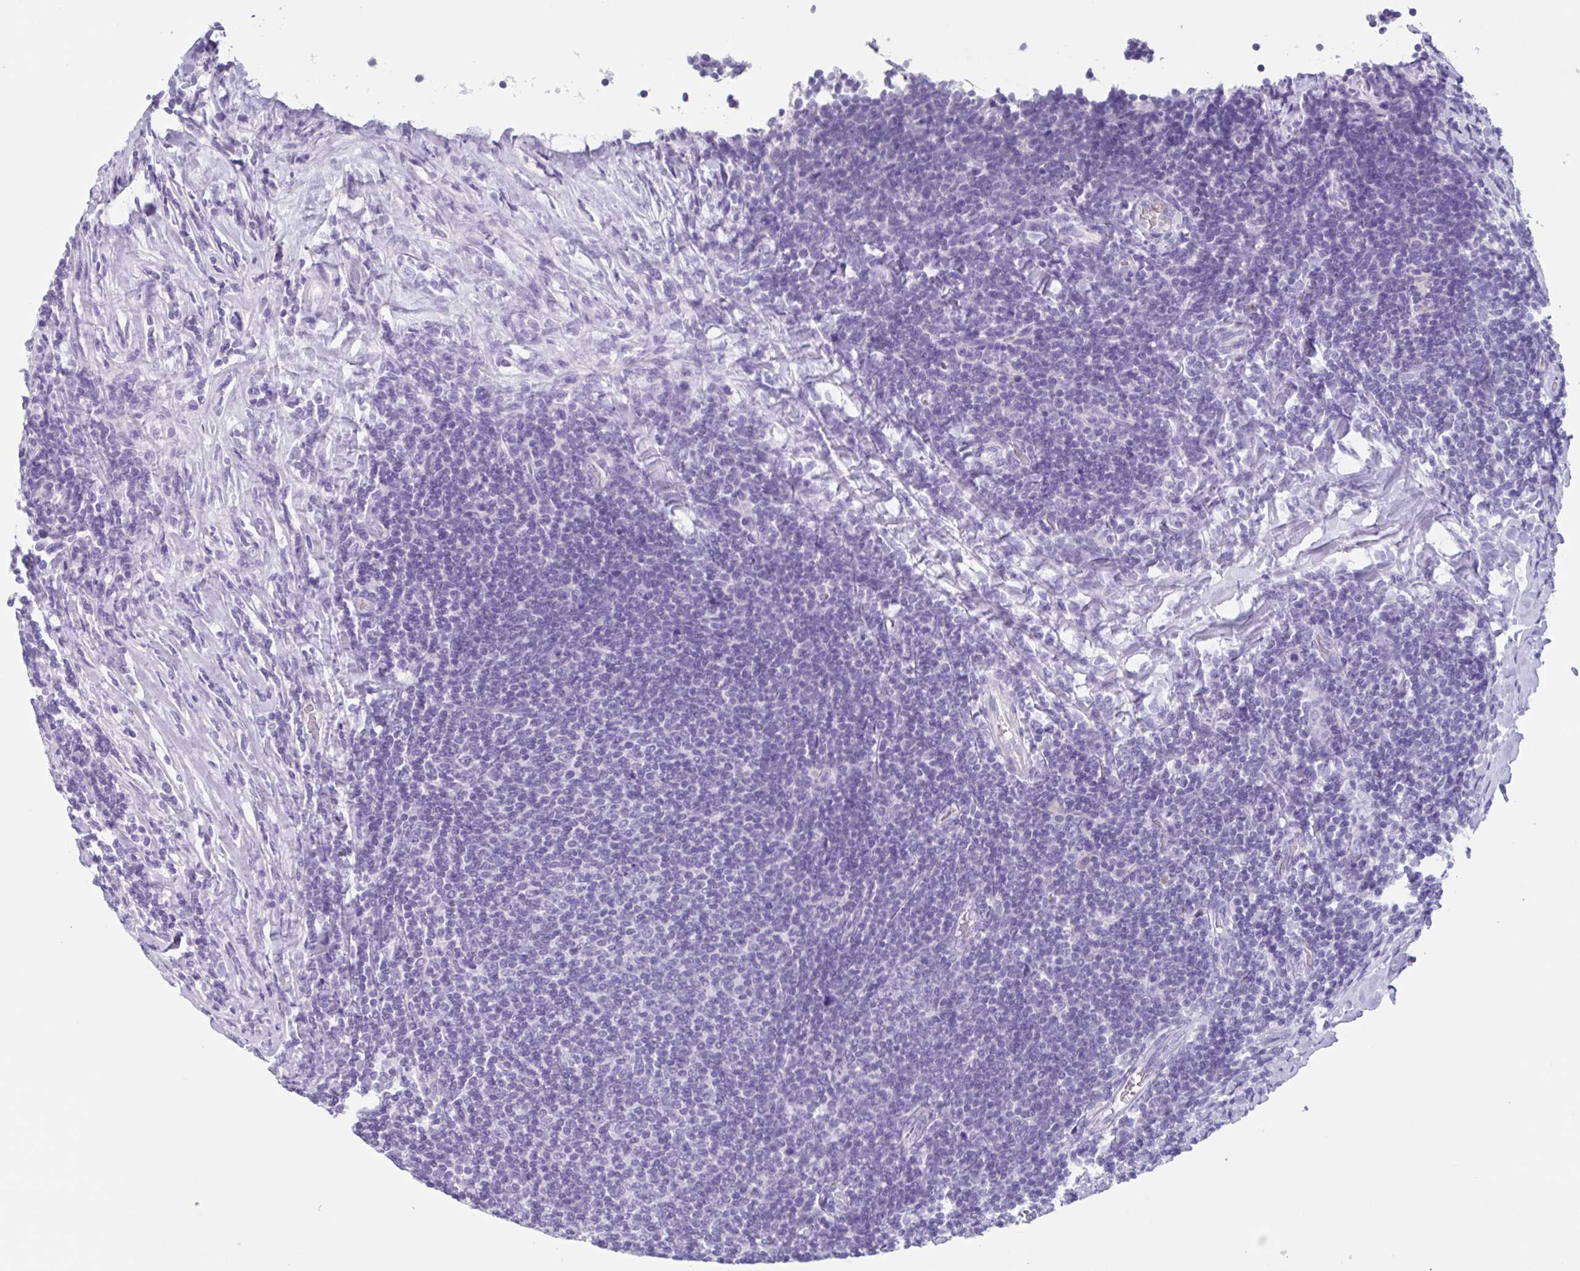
{"staining": {"intensity": "negative", "quantity": "none", "location": "none"}, "tissue": "lymphoma", "cell_type": "Tumor cells", "image_type": "cancer", "snomed": [{"axis": "morphology", "description": "Malignant lymphoma, non-Hodgkin's type, Low grade"}, {"axis": "topography", "description": "Lymph node"}], "caption": "A high-resolution histopathology image shows immunohistochemistry staining of malignant lymphoma, non-Hodgkin's type (low-grade), which demonstrates no significant positivity in tumor cells.", "gene": "USP35", "patient": {"sex": "male", "age": 52}}